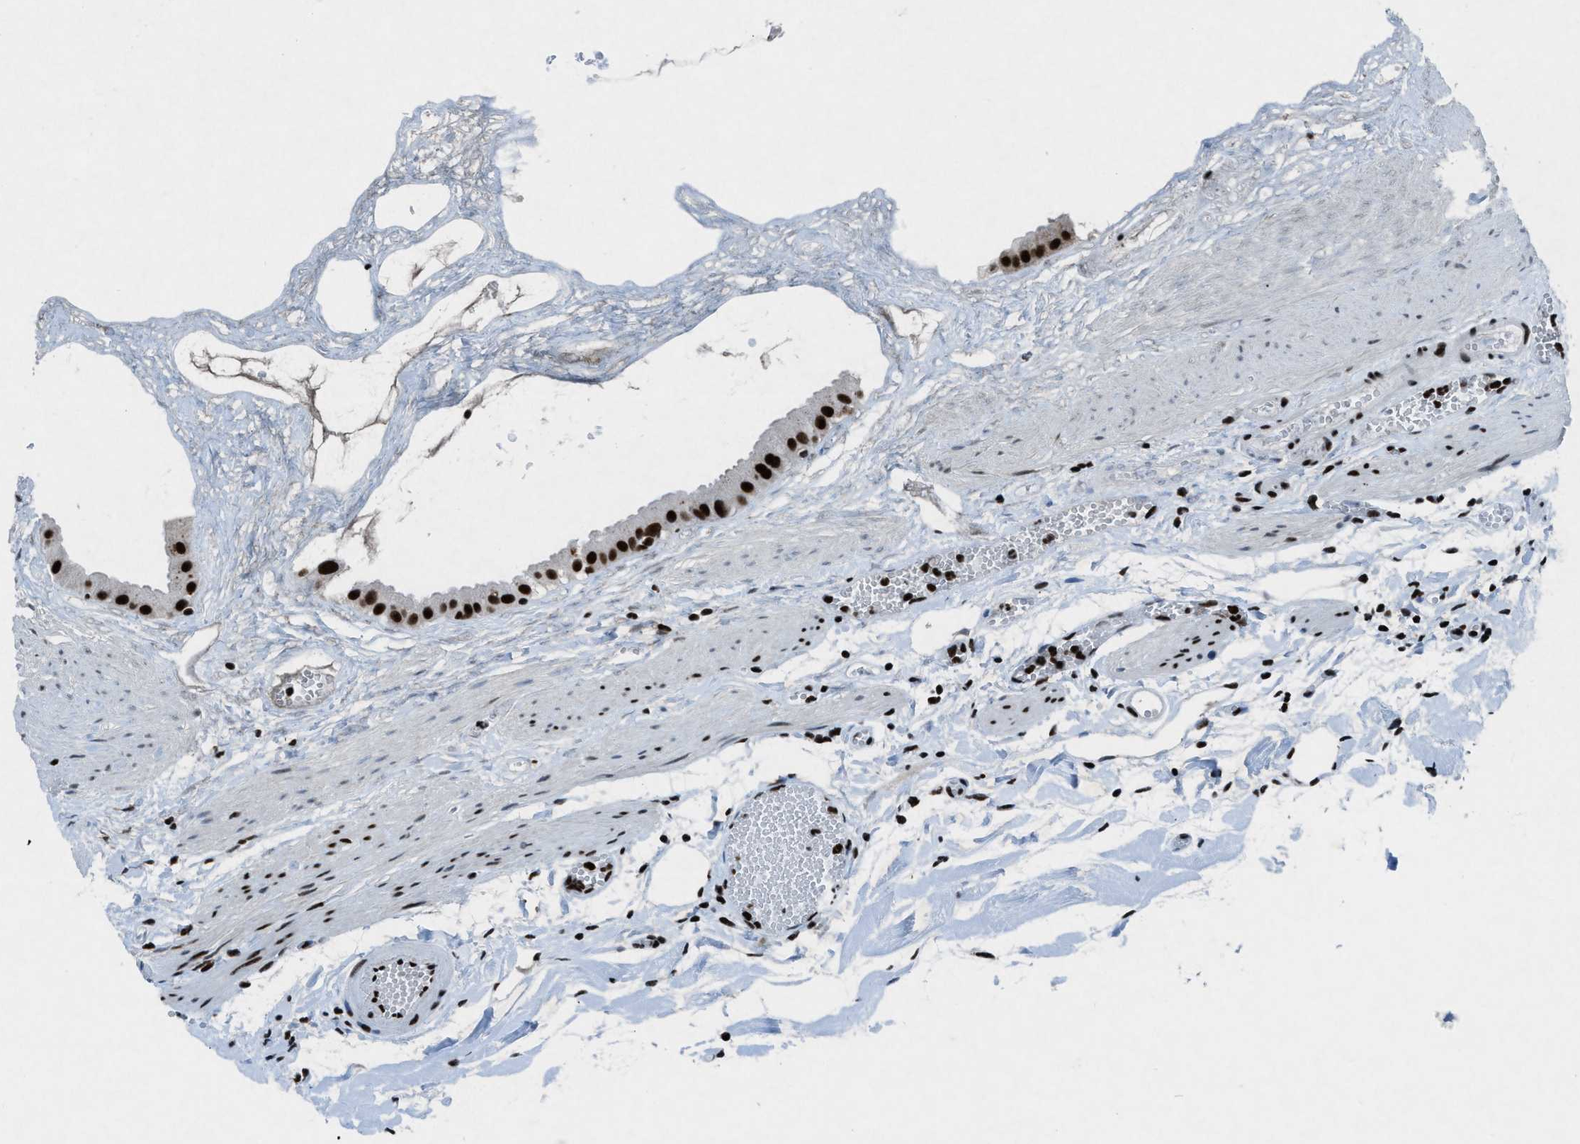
{"staining": {"intensity": "strong", "quantity": ">75%", "location": "nuclear"}, "tissue": "gallbladder", "cell_type": "Glandular cells", "image_type": "normal", "snomed": [{"axis": "morphology", "description": "Normal tissue, NOS"}, {"axis": "topography", "description": "Gallbladder"}], "caption": "Immunohistochemical staining of unremarkable human gallbladder reveals strong nuclear protein staining in approximately >75% of glandular cells. The protein of interest is shown in brown color, while the nuclei are stained blue.", "gene": "NXF1", "patient": {"sex": "female", "age": 64}}